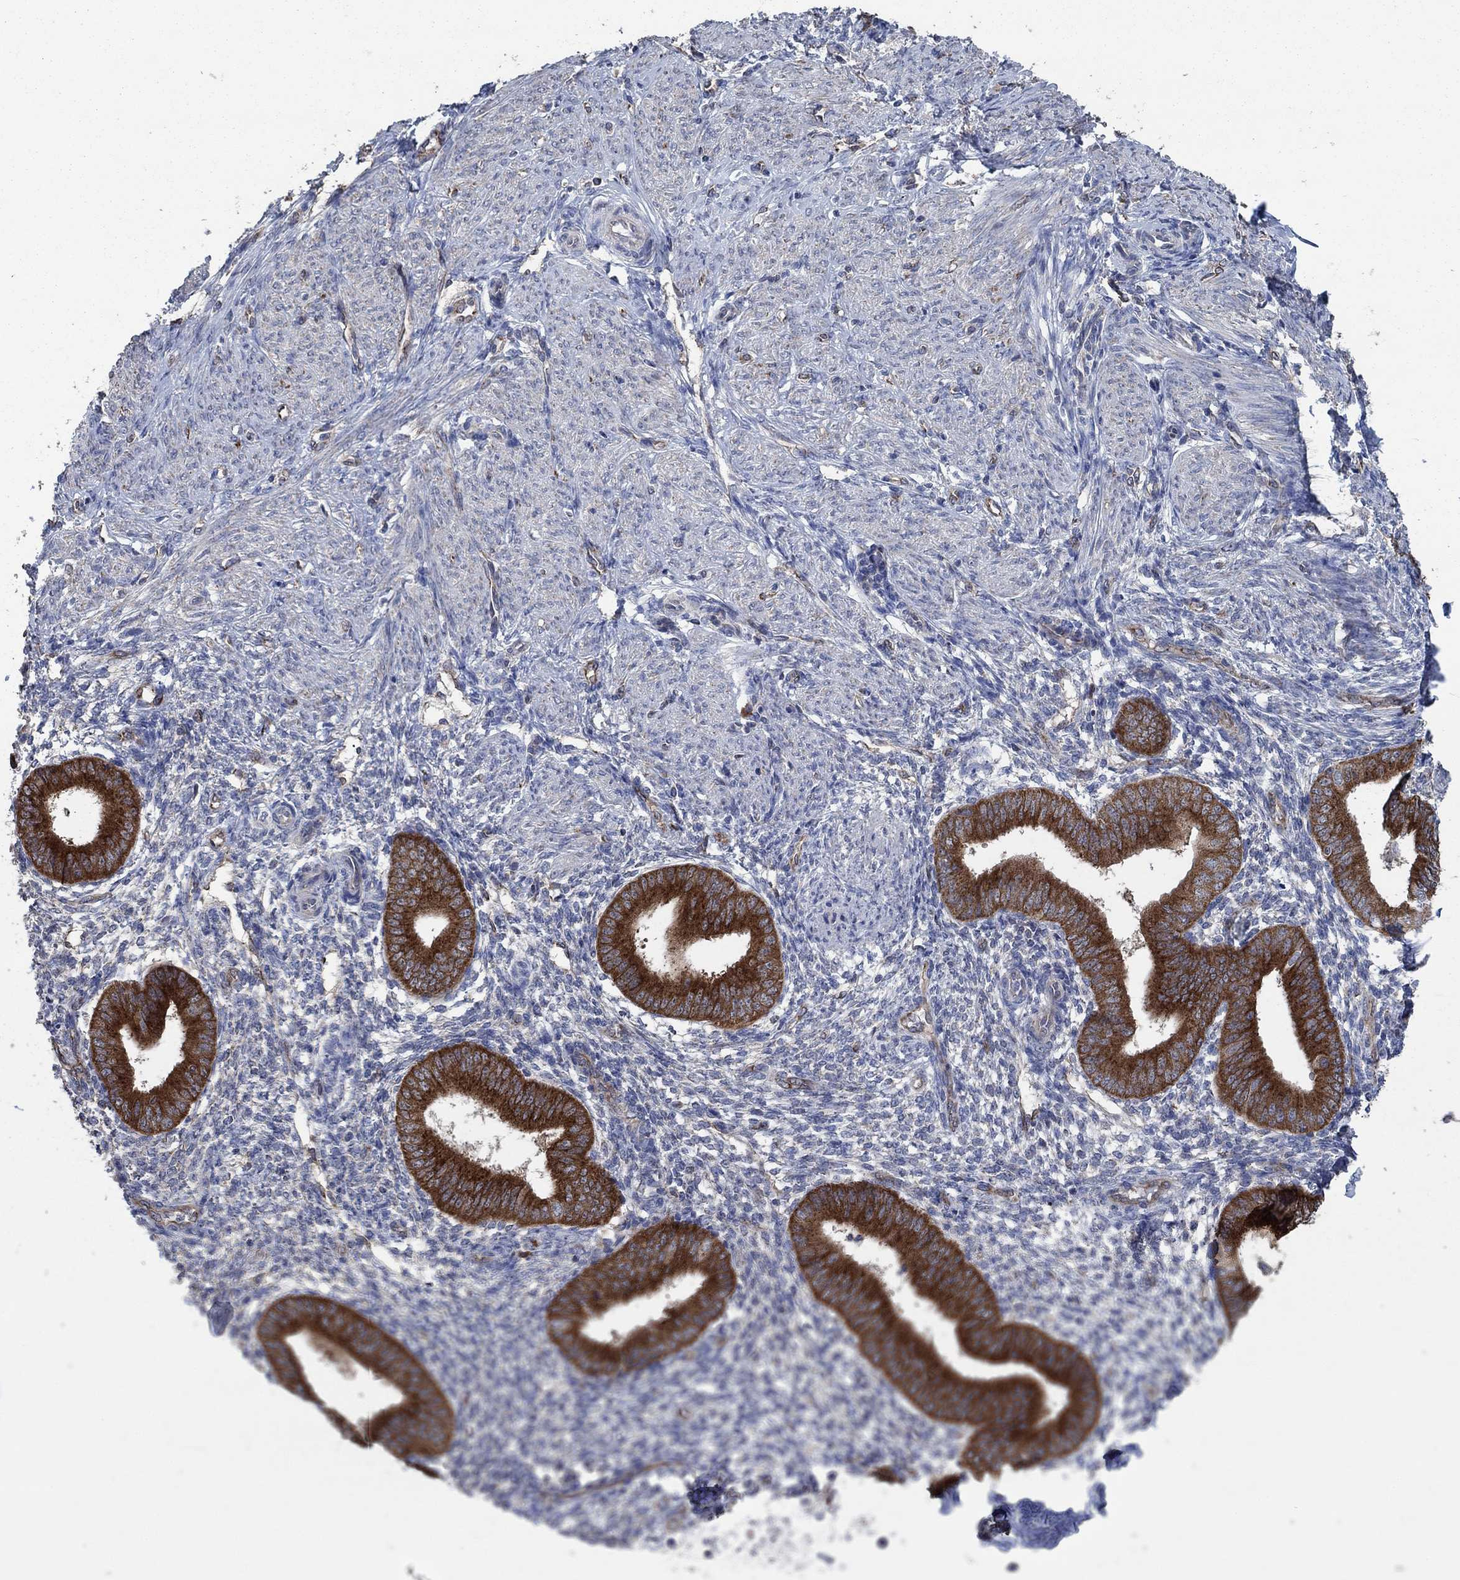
{"staining": {"intensity": "negative", "quantity": "none", "location": "none"}, "tissue": "endometrium", "cell_type": "Cells in endometrial stroma", "image_type": "normal", "snomed": [{"axis": "morphology", "description": "Normal tissue, NOS"}, {"axis": "topography", "description": "Endometrium"}], "caption": "IHC histopathology image of benign endometrium: endometrium stained with DAB (3,3'-diaminobenzidine) shows no significant protein positivity in cells in endometrial stroma.", "gene": "HID1", "patient": {"sex": "female", "age": 47}}